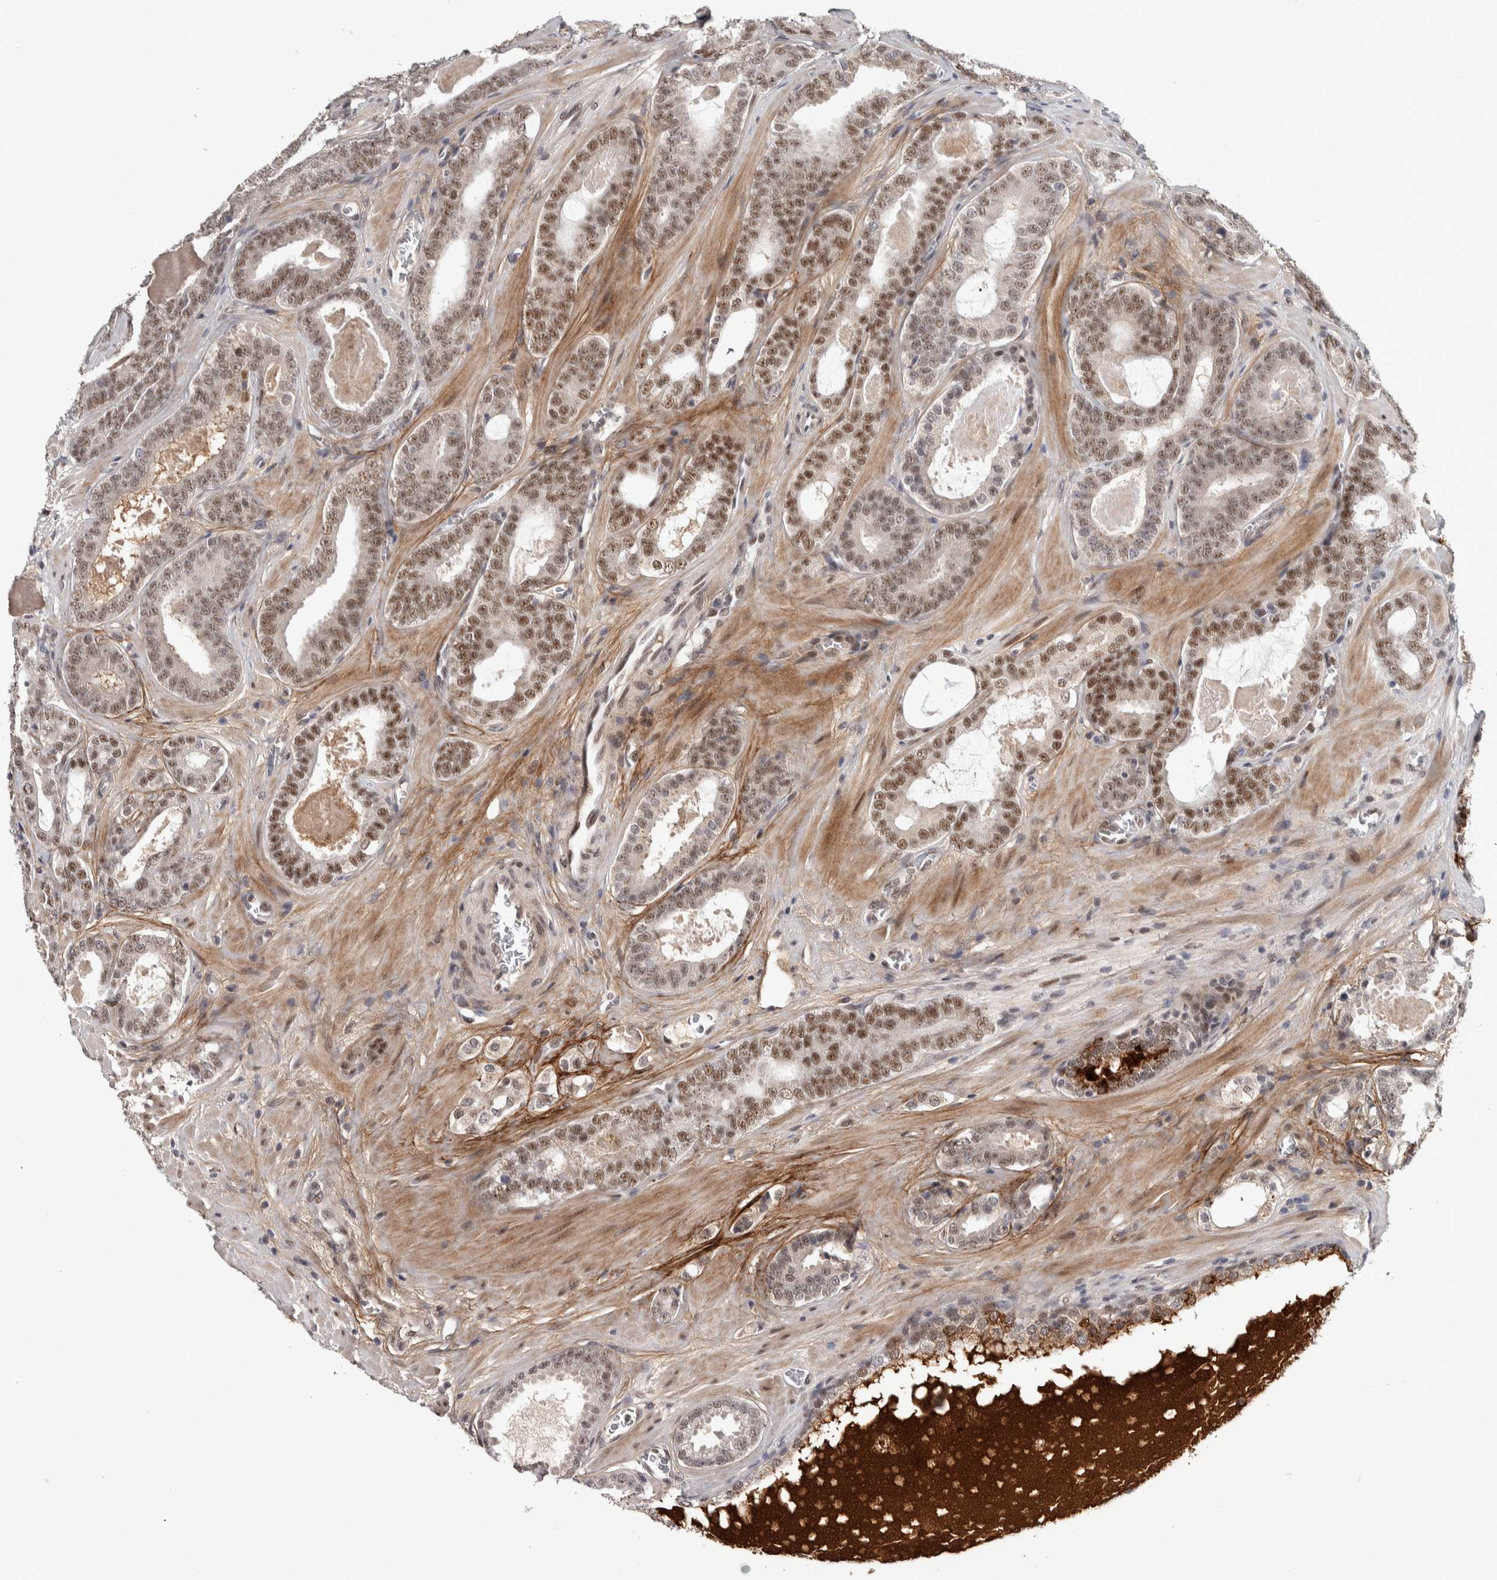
{"staining": {"intensity": "moderate", "quantity": "25%-75%", "location": "nuclear"}, "tissue": "prostate cancer", "cell_type": "Tumor cells", "image_type": "cancer", "snomed": [{"axis": "morphology", "description": "Adenocarcinoma, High grade"}, {"axis": "topography", "description": "Prostate"}], "caption": "Moderate nuclear positivity for a protein is present in approximately 25%-75% of tumor cells of prostate cancer (high-grade adenocarcinoma) using immunohistochemistry.", "gene": "ASPN", "patient": {"sex": "male", "age": 60}}